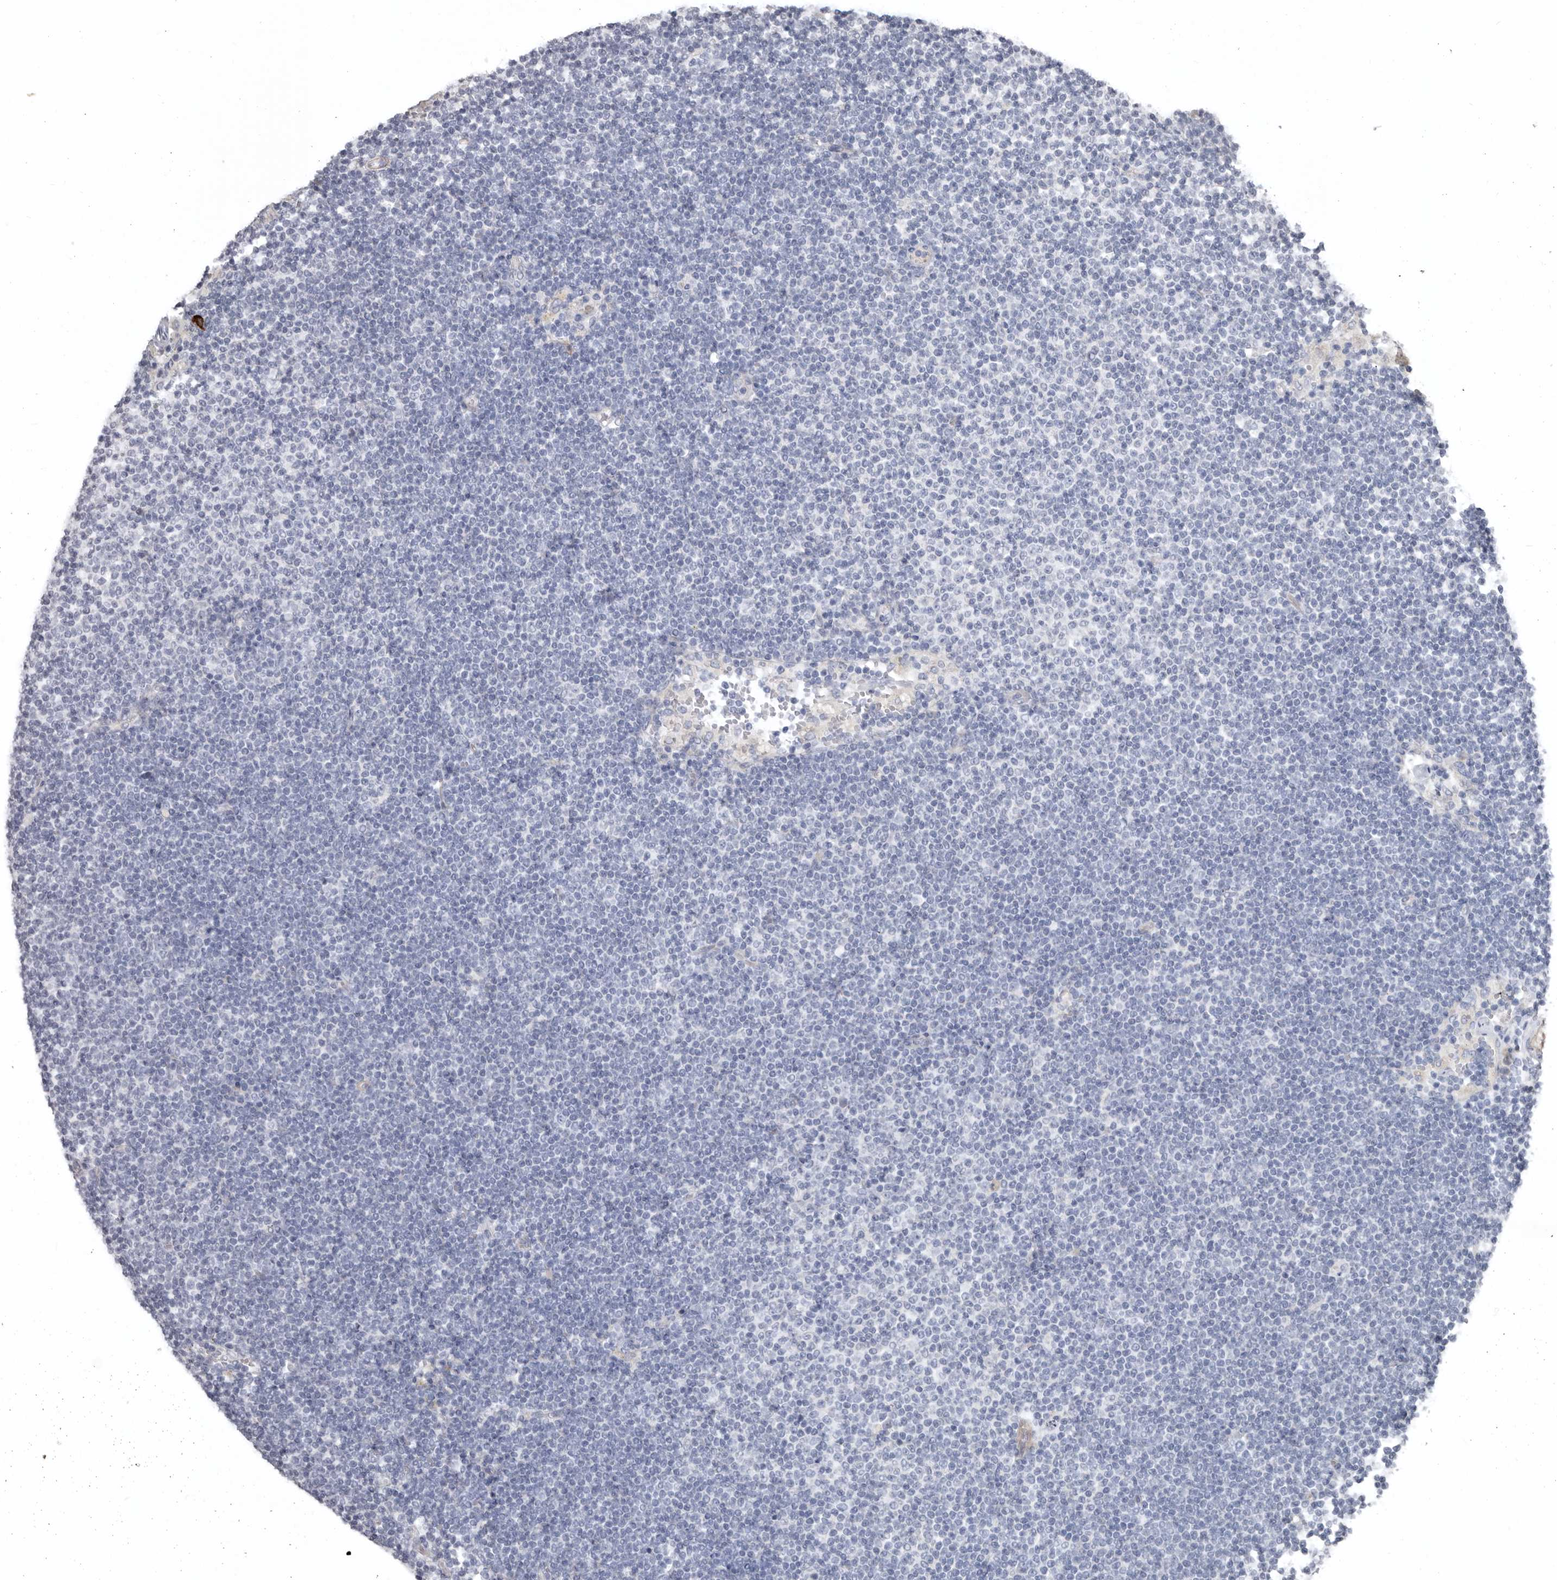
{"staining": {"intensity": "negative", "quantity": "none", "location": "none"}, "tissue": "lymphoma", "cell_type": "Tumor cells", "image_type": "cancer", "snomed": [{"axis": "morphology", "description": "Malignant lymphoma, non-Hodgkin's type, Low grade"}, {"axis": "topography", "description": "Lymph node"}], "caption": "DAB immunohistochemical staining of human lymphoma displays no significant expression in tumor cells. The staining is performed using DAB (3,3'-diaminobenzidine) brown chromogen with nuclei counter-stained in using hematoxylin.", "gene": "ZNF114", "patient": {"sex": "female", "age": 53}}